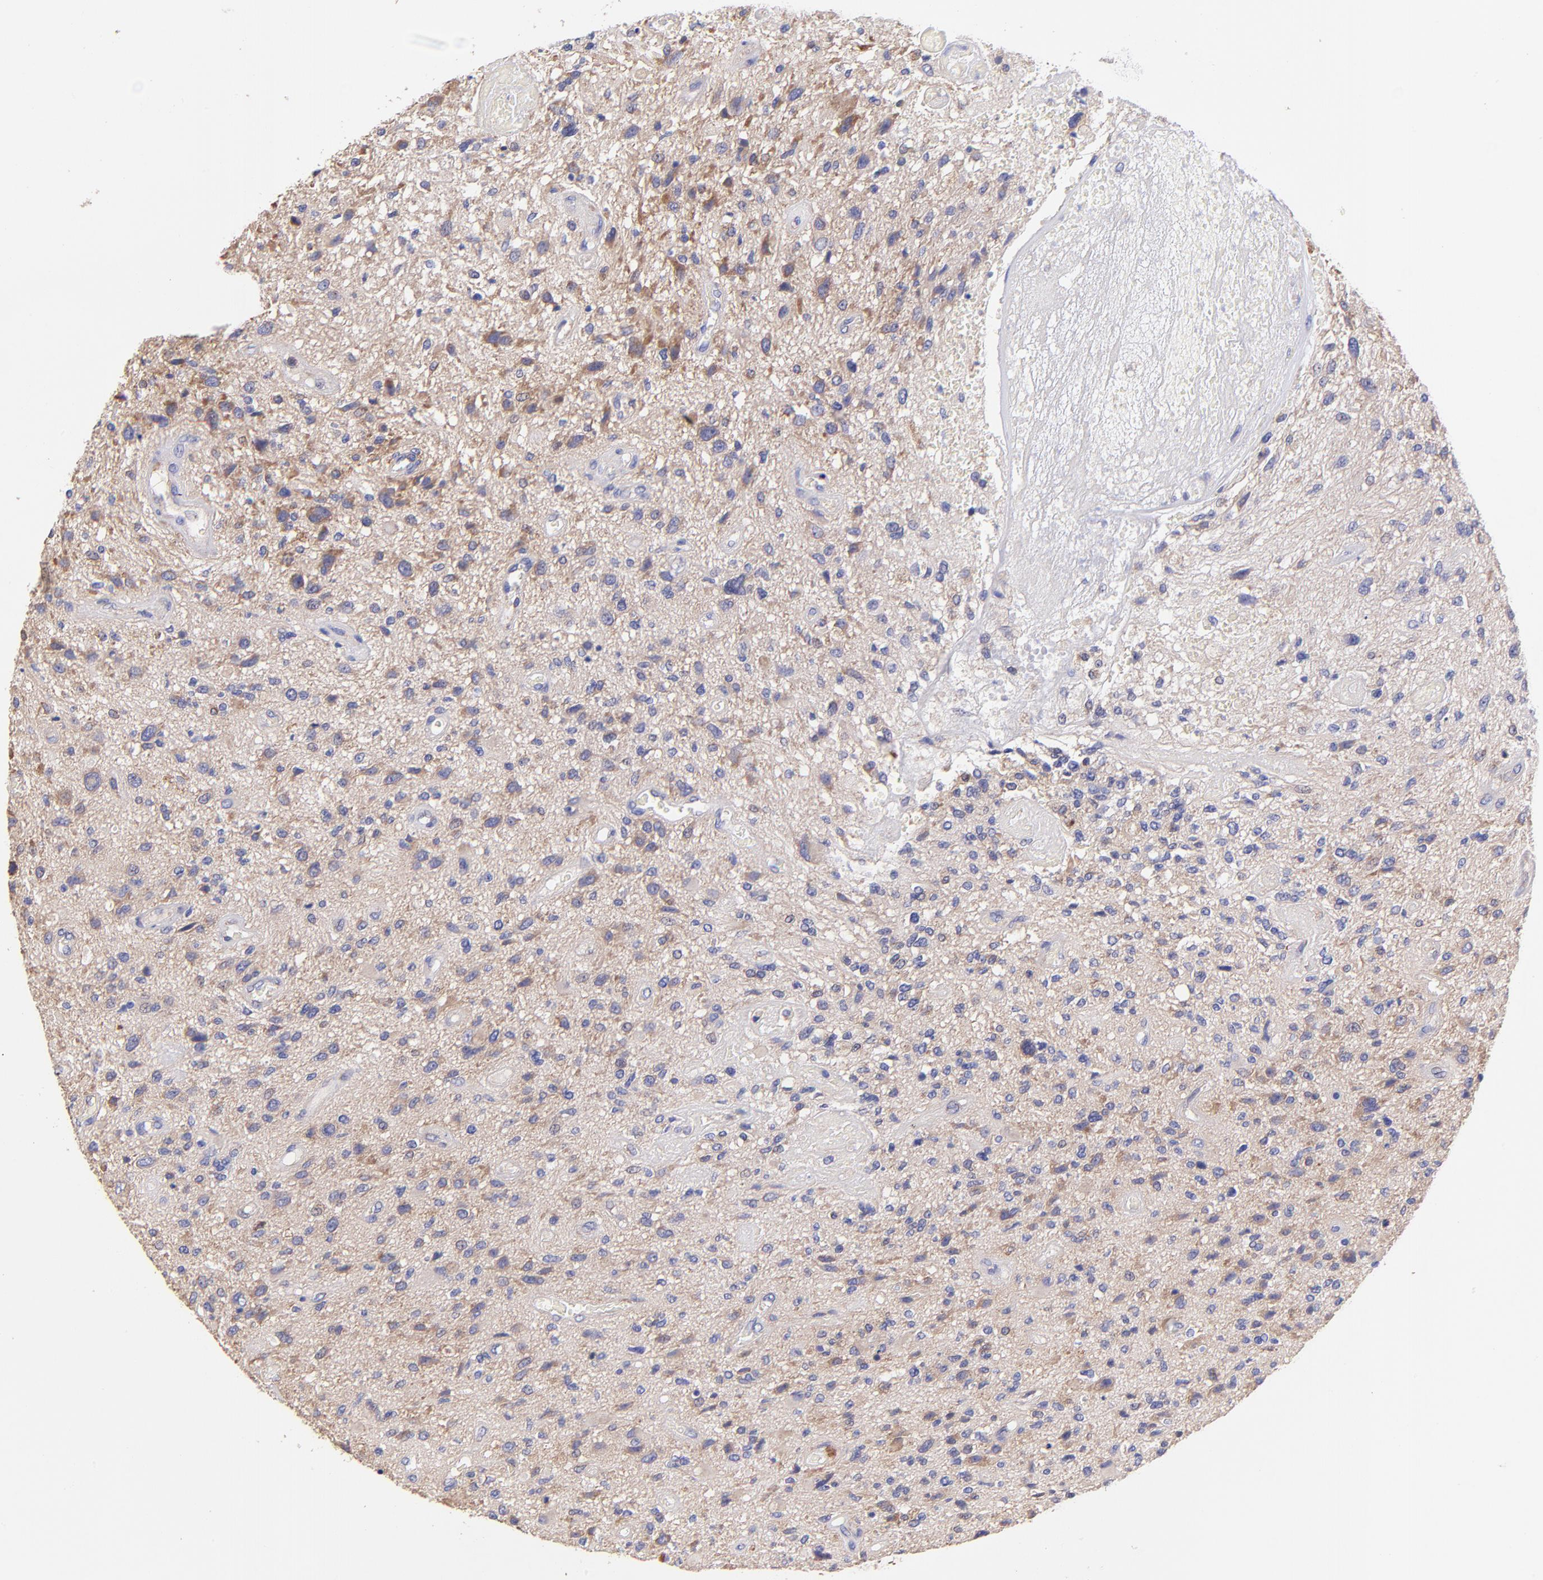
{"staining": {"intensity": "weak", "quantity": "<25%", "location": "cytoplasmic/membranous"}, "tissue": "glioma", "cell_type": "Tumor cells", "image_type": "cancer", "snomed": [{"axis": "morphology", "description": "Normal tissue, NOS"}, {"axis": "morphology", "description": "Glioma, malignant, High grade"}, {"axis": "topography", "description": "Cerebral cortex"}], "caption": "Glioma stained for a protein using immunohistochemistry (IHC) displays no staining tumor cells.", "gene": "PREX1", "patient": {"sex": "male", "age": 75}}